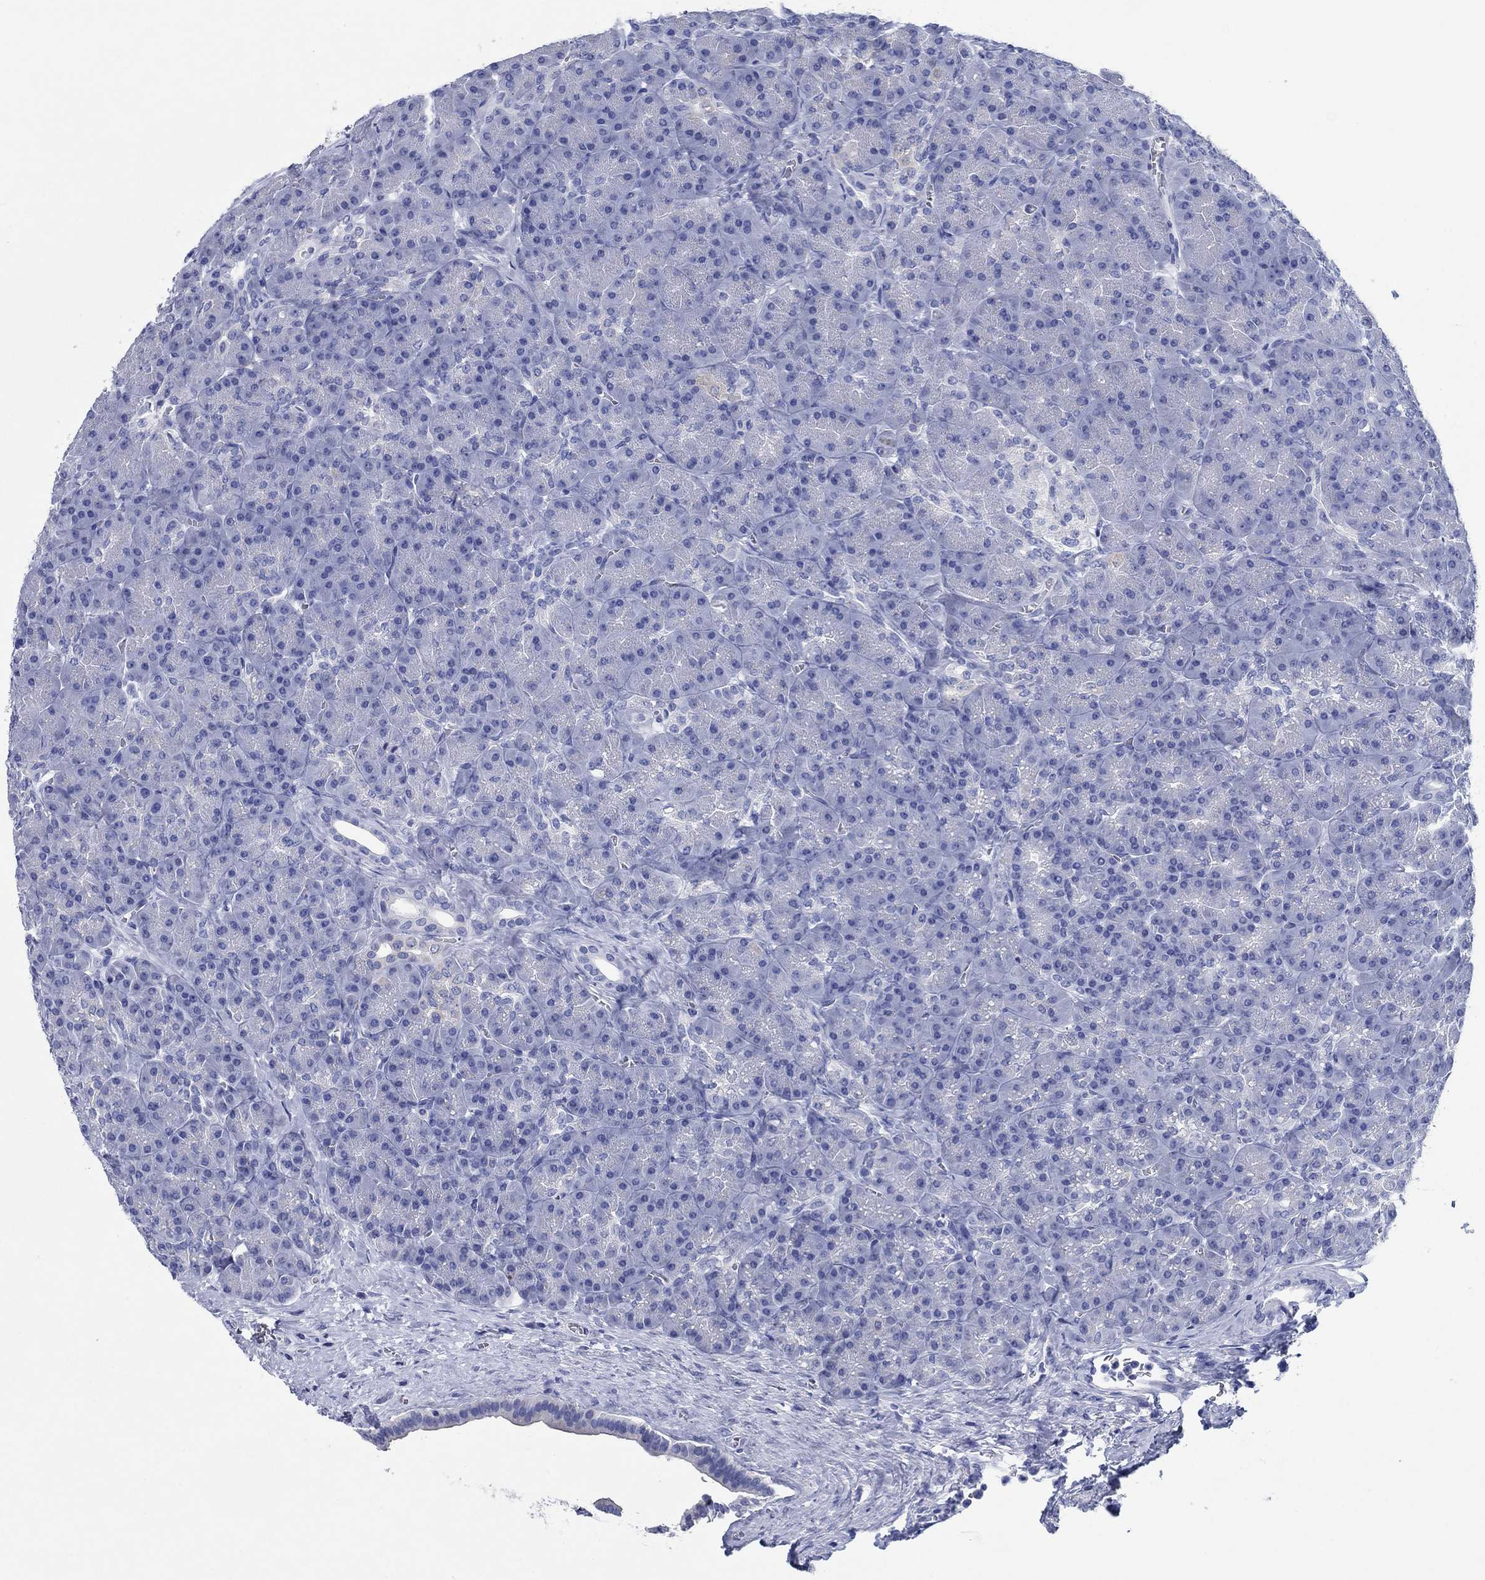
{"staining": {"intensity": "negative", "quantity": "none", "location": "none"}, "tissue": "pancreas", "cell_type": "Exocrine glandular cells", "image_type": "normal", "snomed": [{"axis": "morphology", "description": "Normal tissue, NOS"}, {"axis": "topography", "description": "Pancreas"}], "caption": "Micrograph shows no protein staining in exocrine glandular cells of normal pancreas. Brightfield microscopy of immunohistochemistry (IHC) stained with DAB (brown) and hematoxylin (blue), captured at high magnification.", "gene": "HCRT", "patient": {"sex": "male", "age": 57}}